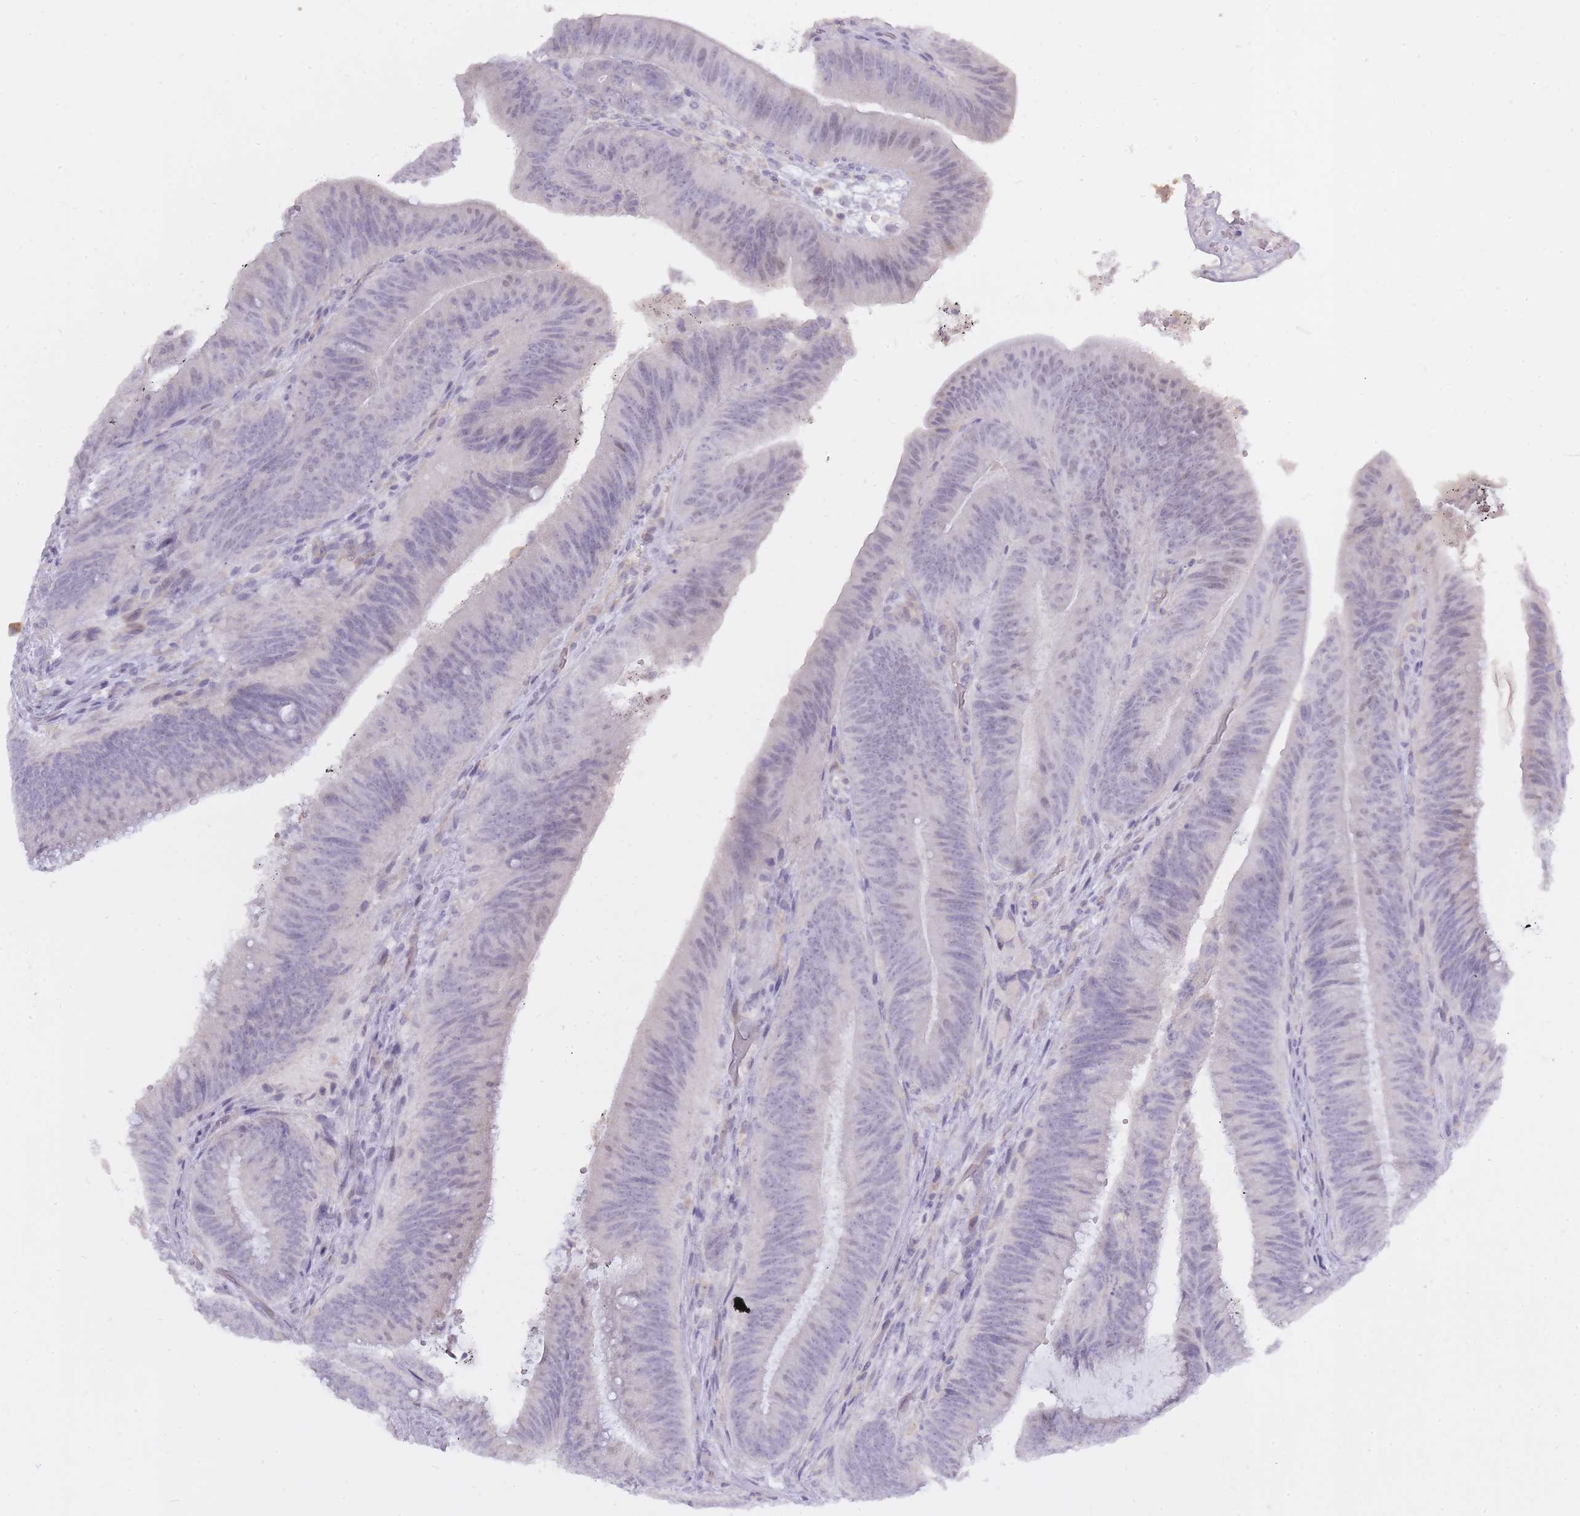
{"staining": {"intensity": "negative", "quantity": "none", "location": "none"}, "tissue": "colorectal cancer", "cell_type": "Tumor cells", "image_type": "cancer", "snomed": [{"axis": "morphology", "description": "Adenocarcinoma, NOS"}, {"axis": "topography", "description": "Colon"}], "caption": "An image of human colorectal adenocarcinoma is negative for staining in tumor cells.", "gene": "BDKRB2", "patient": {"sex": "female", "age": 43}}